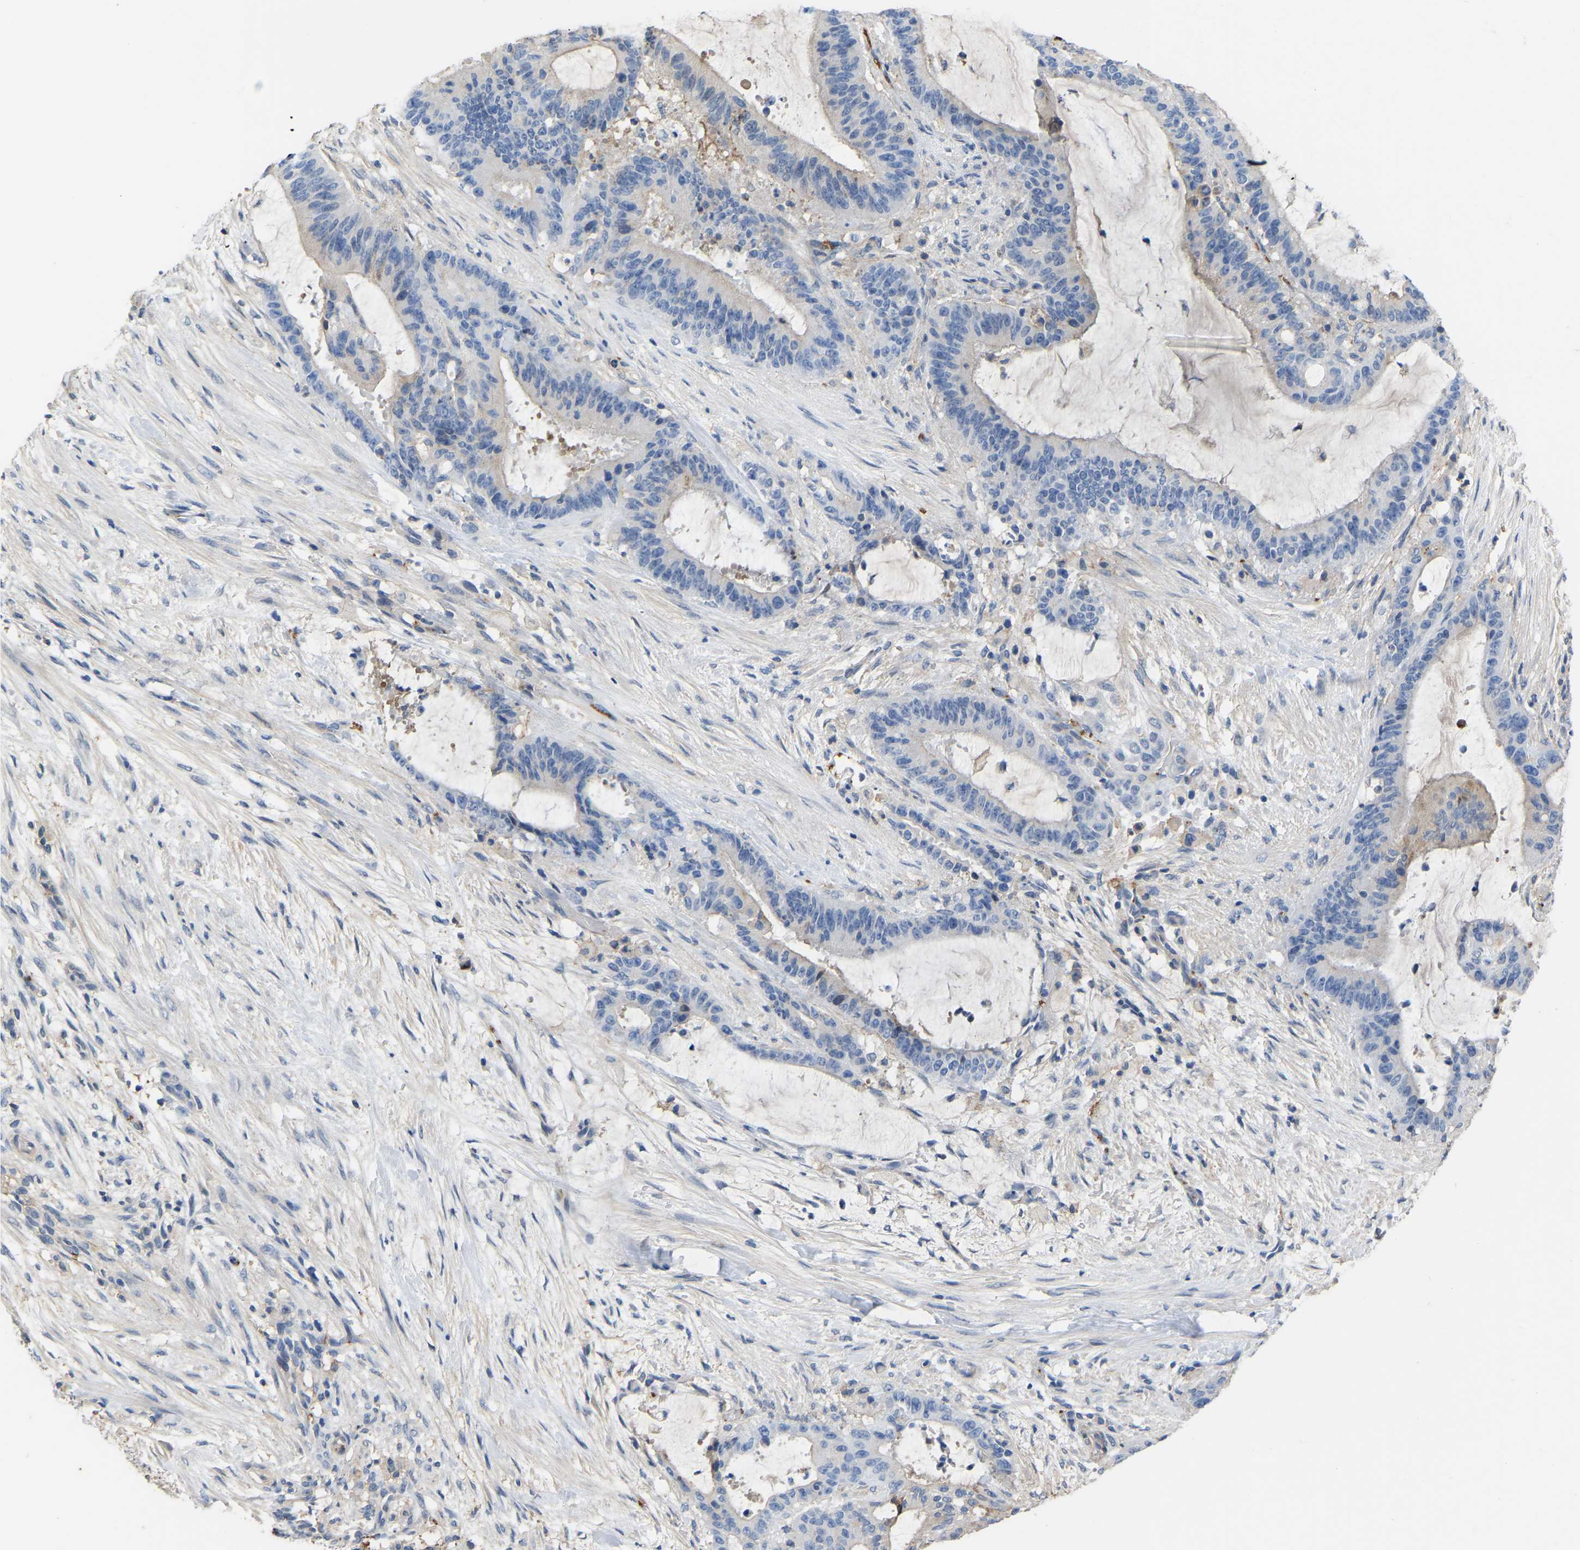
{"staining": {"intensity": "negative", "quantity": "none", "location": "none"}, "tissue": "liver cancer", "cell_type": "Tumor cells", "image_type": "cancer", "snomed": [{"axis": "morphology", "description": "Normal tissue, NOS"}, {"axis": "morphology", "description": "Cholangiocarcinoma"}, {"axis": "topography", "description": "Liver"}, {"axis": "topography", "description": "Peripheral nerve tissue"}], "caption": "This is a histopathology image of immunohistochemistry staining of cholangiocarcinoma (liver), which shows no staining in tumor cells.", "gene": "ZNF449", "patient": {"sex": "female", "age": 73}}